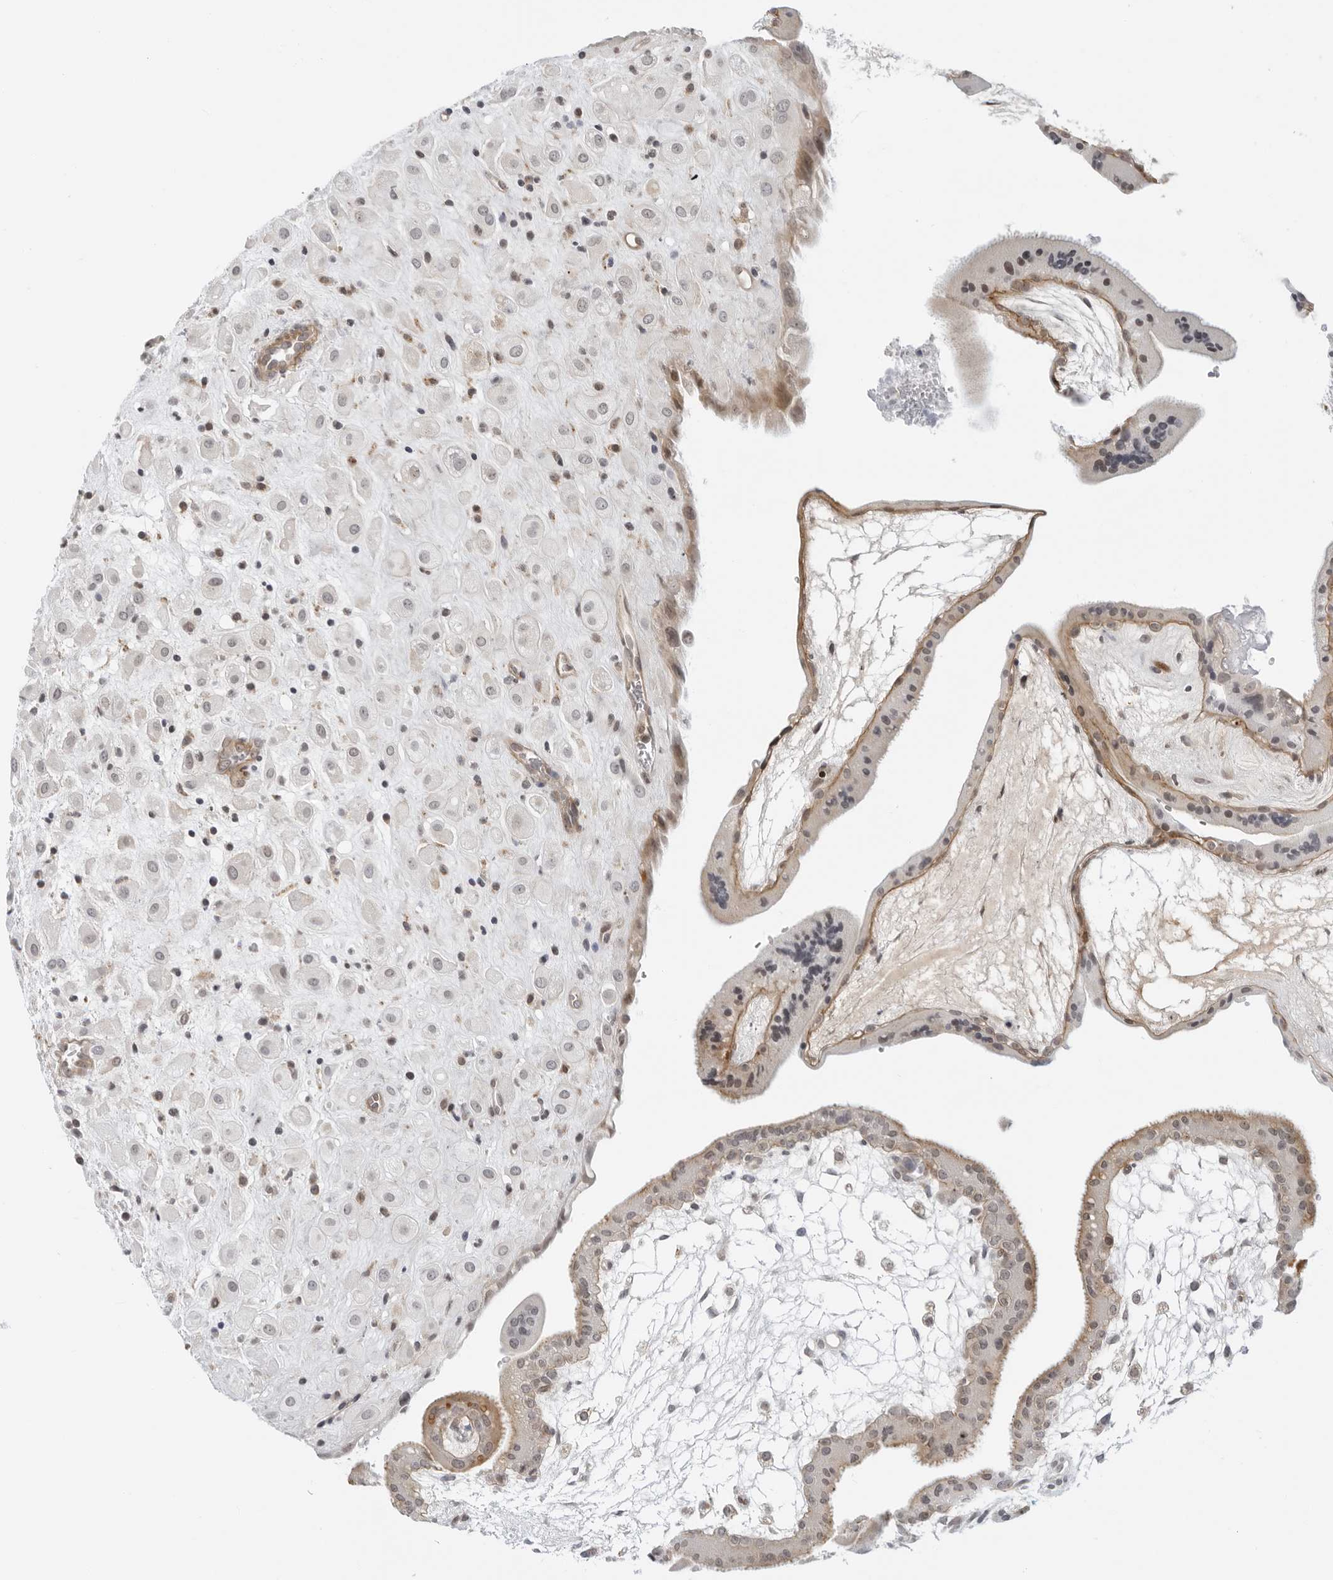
{"staining": {"intensity": "weak", "quantity": "<25%", "location": "cytoplasmic/membranous,nuclear"}, "tissue": "placenta", "cell_type": "Decidual cells", "image_type": "normal", "snomed": [{"axis": "morphology", "description": "Normal tissue, NOS"}, {"axis": "topography", "description": "Placenta"}], "caption": "This is a histopathology image of immunohistochemistry staining of unremarkable placenta, which shows no expression in decidual cells.", "gene": "SUGCT", "patient": {"sex": "female", "age": 35}}